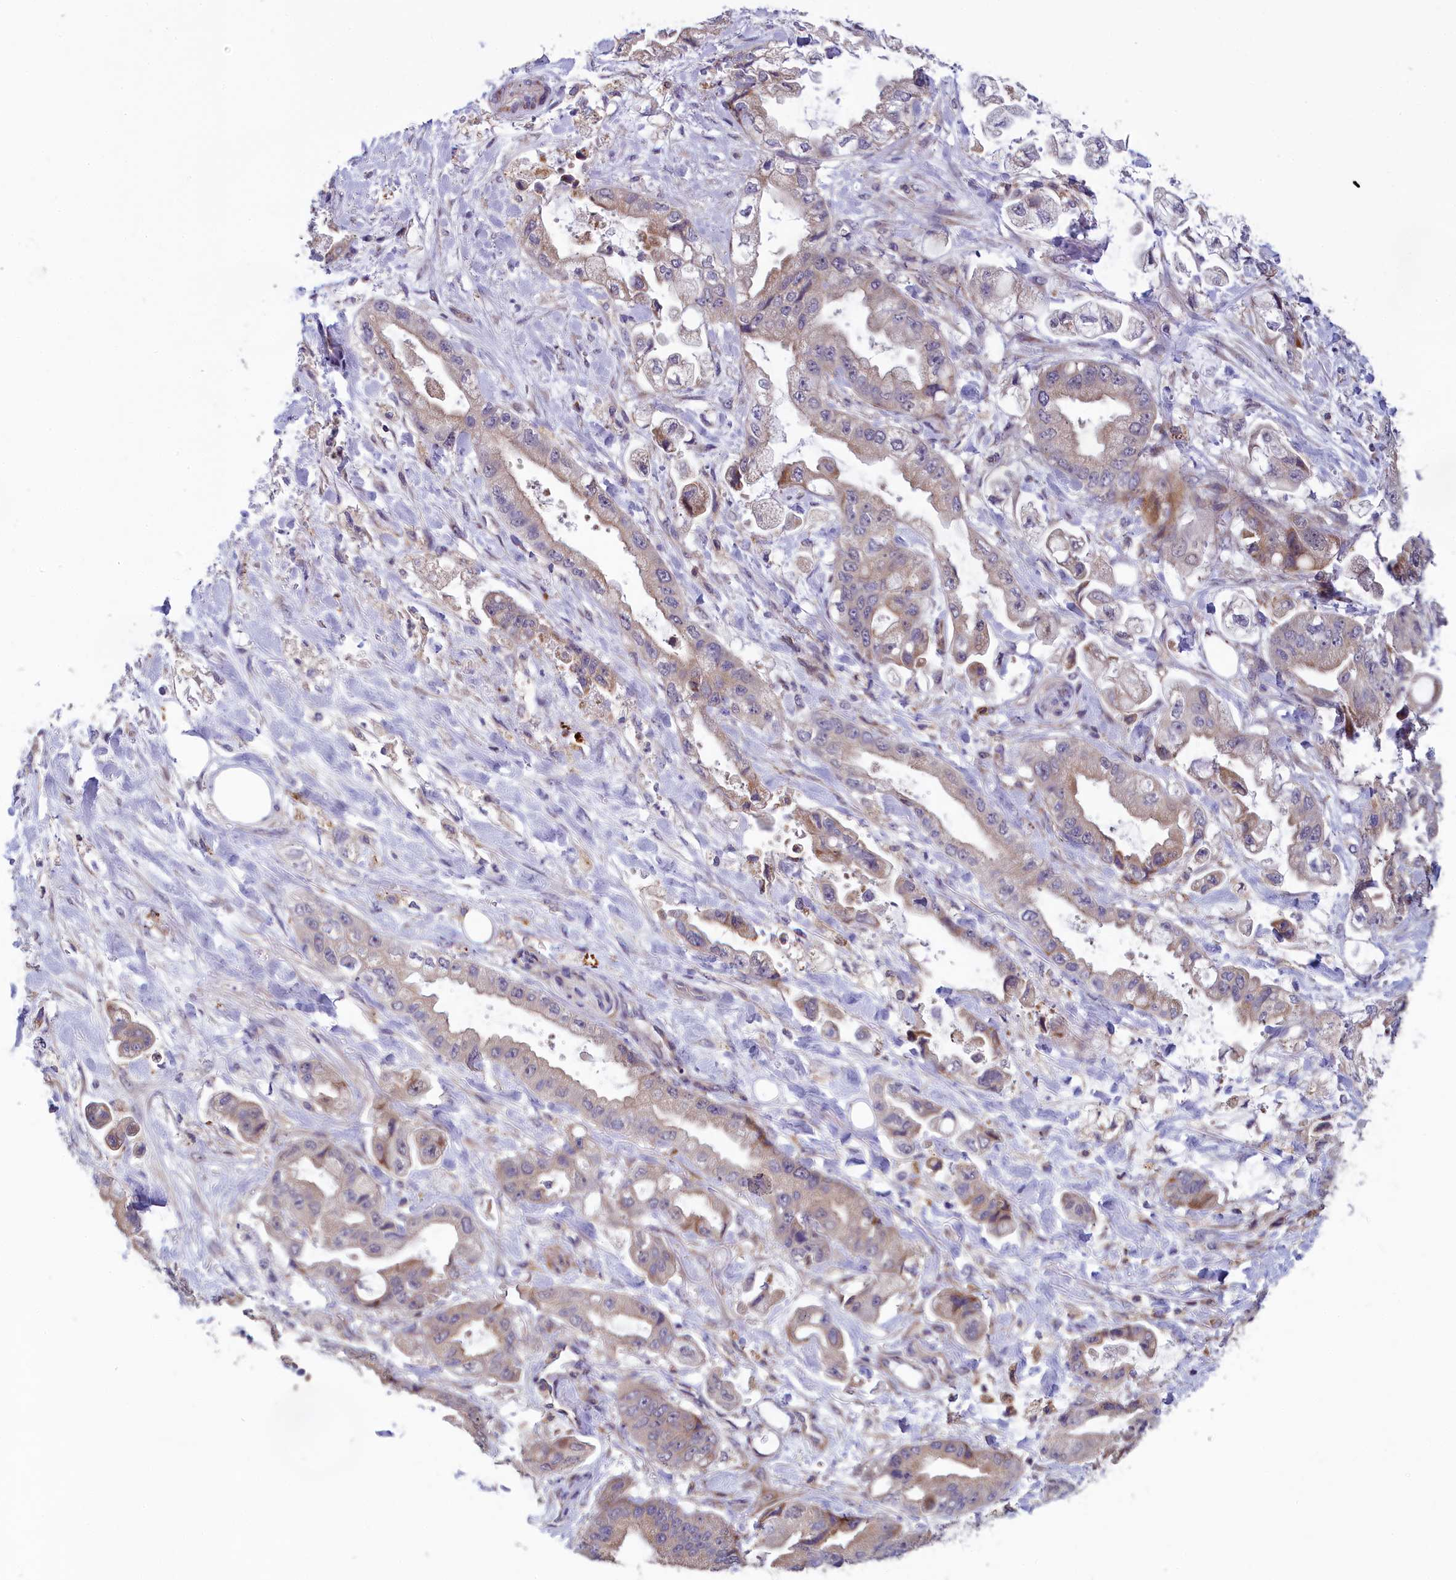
{"staining": {"intensity": "weak", "quantity": "<25%", "location": "cytoplasmic/membranous"}, "tissue": "stomach cancer", "cell_type": "Tumor cells", "image_type": "cancer", "snomed": [{"axis": "morphology", "description": "Adenocarcinoma, NOS"}, {"axis": "topography", "description": "Stomach"}], "caption": "High power microscopy image of an immunohistochemistry image of stomach adenocarcinoma, revealing no significant staining in tumor cells.", "gene": "BLTP2", "patient": {"sex": "male", "age": 62}}